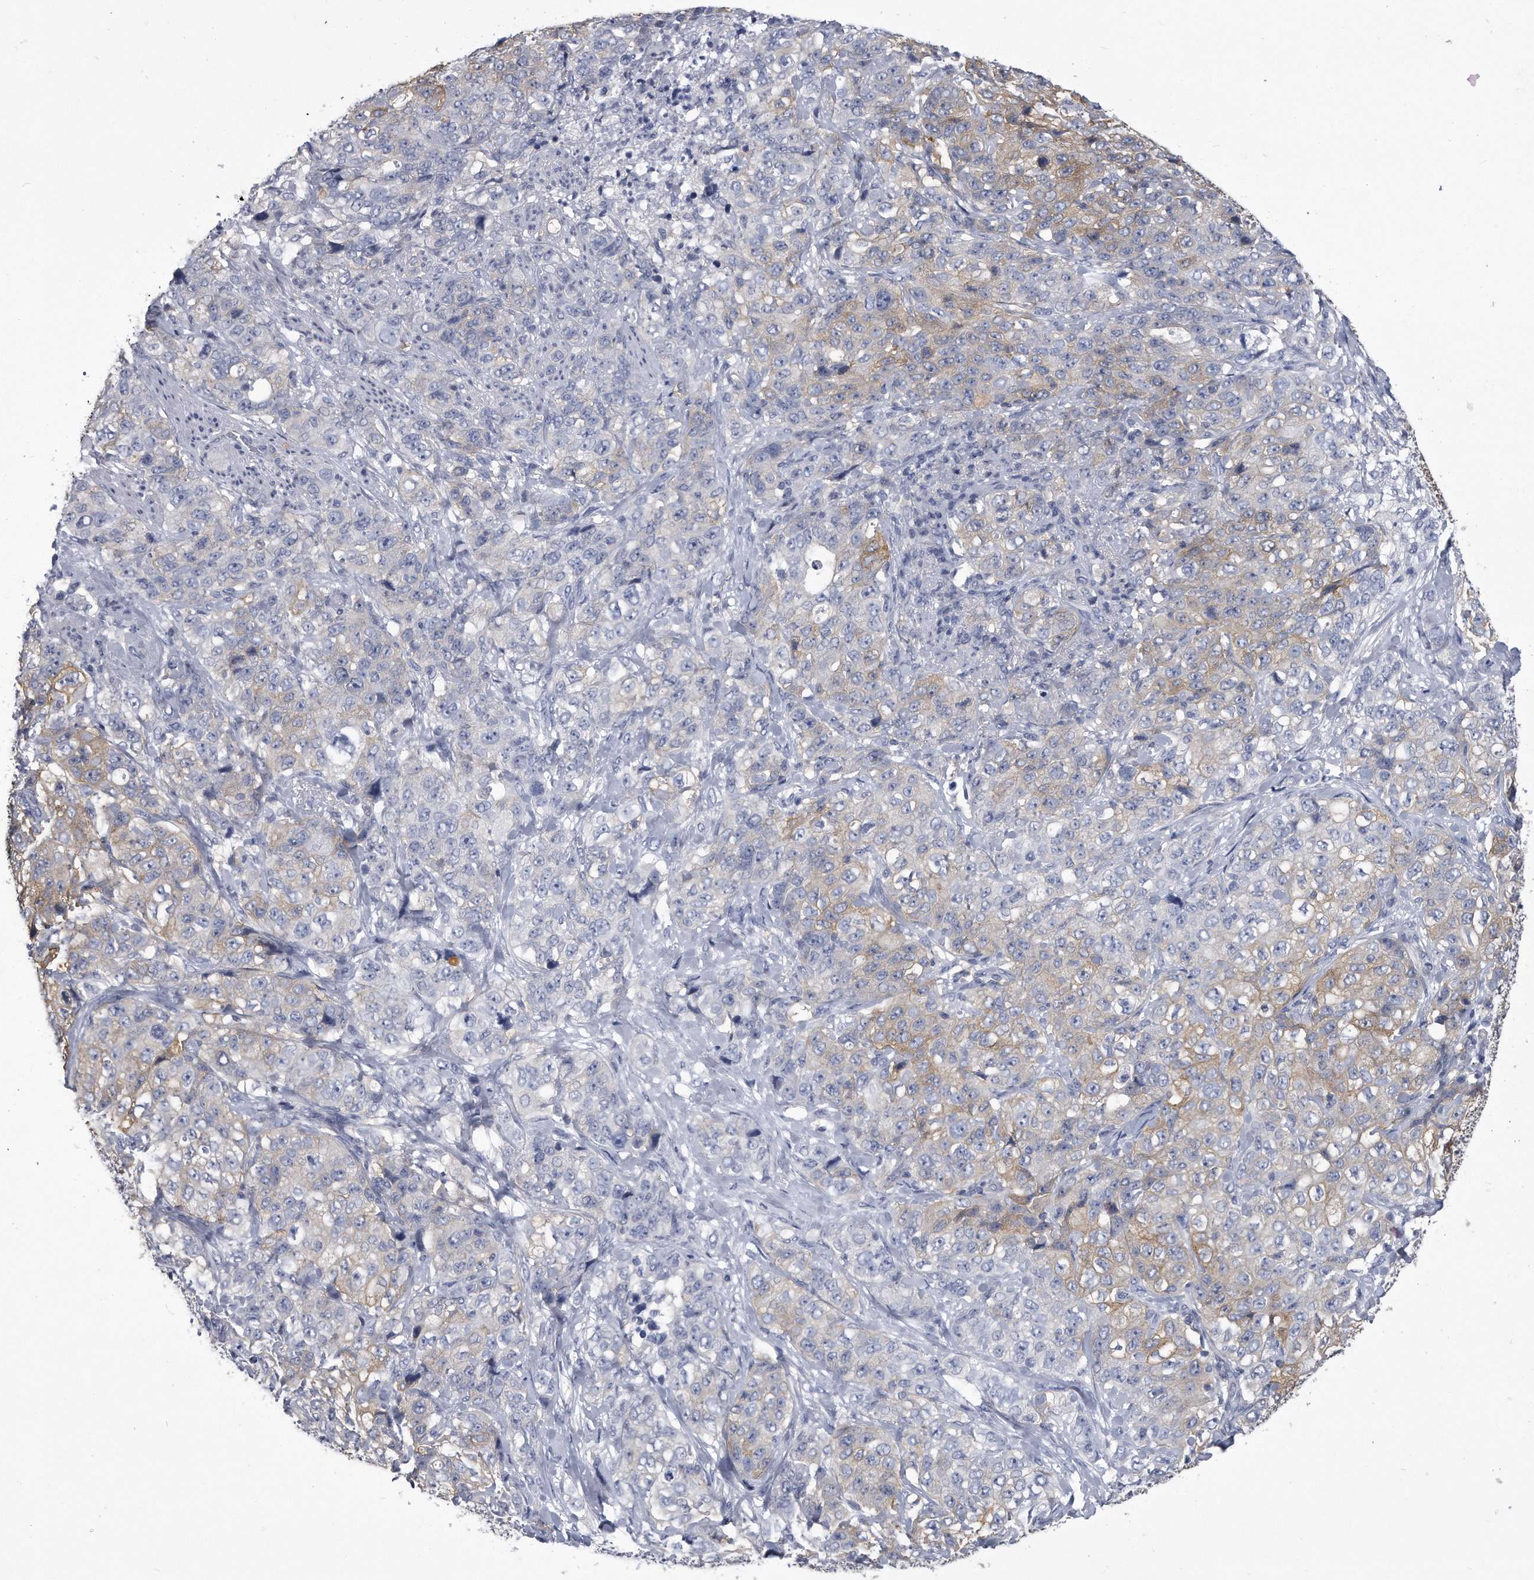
{"staining": {"intensity": "weak", "quantity": "<25%", "location": "cytoplasmic/membranous"}, "tissue": "stomach cancer", "cell_type": "Tumor cells", "image_type": "cancer", "snomed": [{"axis": "morphology", "description": "Adenocarcinoma, NOS"}, {"axis": "topography", "description": "Stomach"}], "caption": "An image of human adenocarcinoma (stomach) is negative for staining in tumor cells.", "gene": "PYGB", "patient": {"sex": "male", "age": 48}}